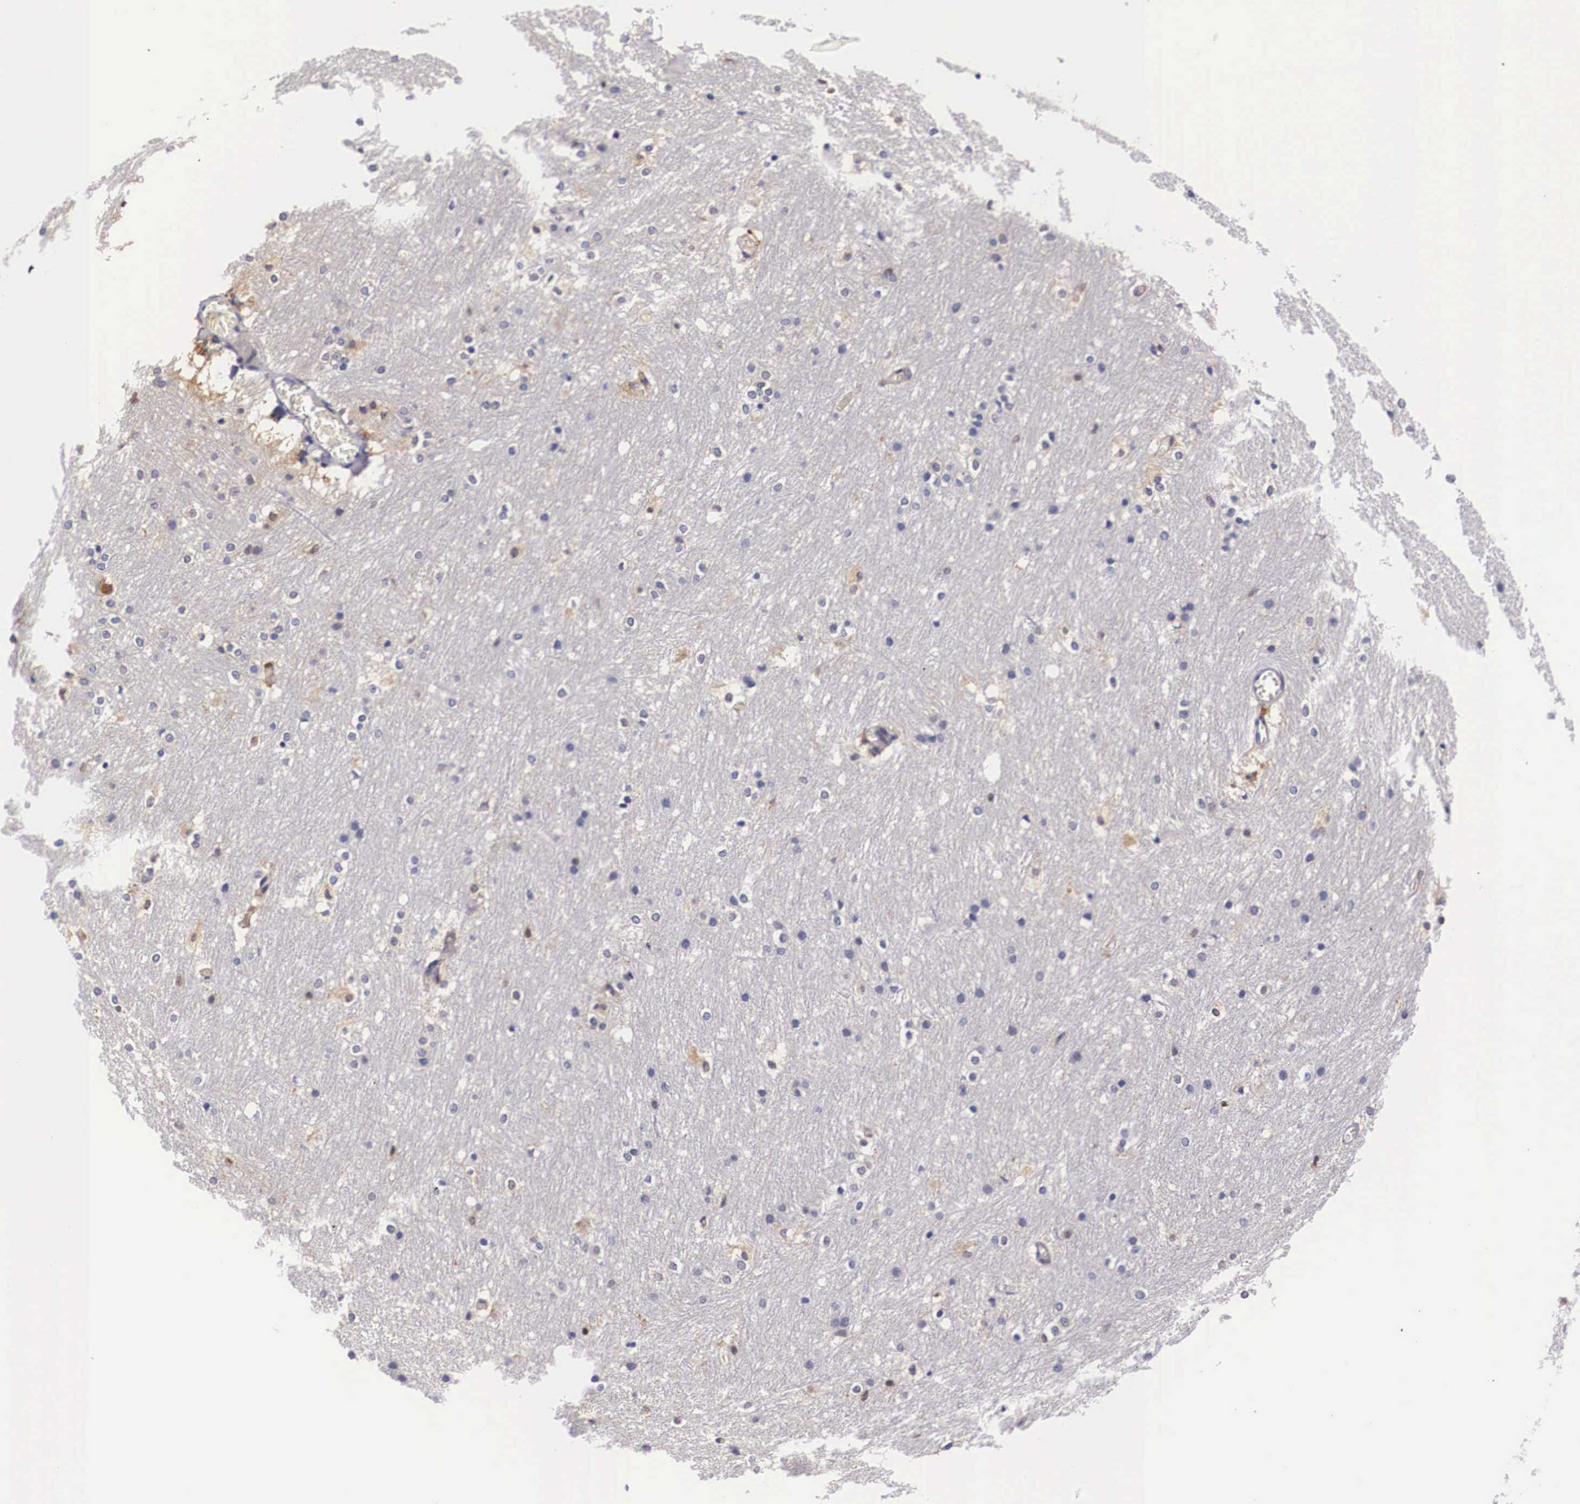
{"staining": {"intensity": "negative", "quantity": "none", "location": "none"}, "tissue": "caudate", "cell_type": "Glial cells", "image_type": "normal", "snomed": [{"axis": "morphology", "description": "Normal tissue, NOS"}, {"axis": "topography", "description": "Lateral ventricle wall"}], "caption": "This micrograph is of normal caudate stained with immunohistochemistry (IHC) to label a protein in brown with the nuclei are counter-stained blue. There is no staining in glial cells. (Stains: DAB (3,3'-diaminobenzidine) IHC with hematoxylin counter stain, Microscopy: brightfield microscopy at high magnification).", "gene": "RENBP", "patient": {"sex": "female", "age": 19}}